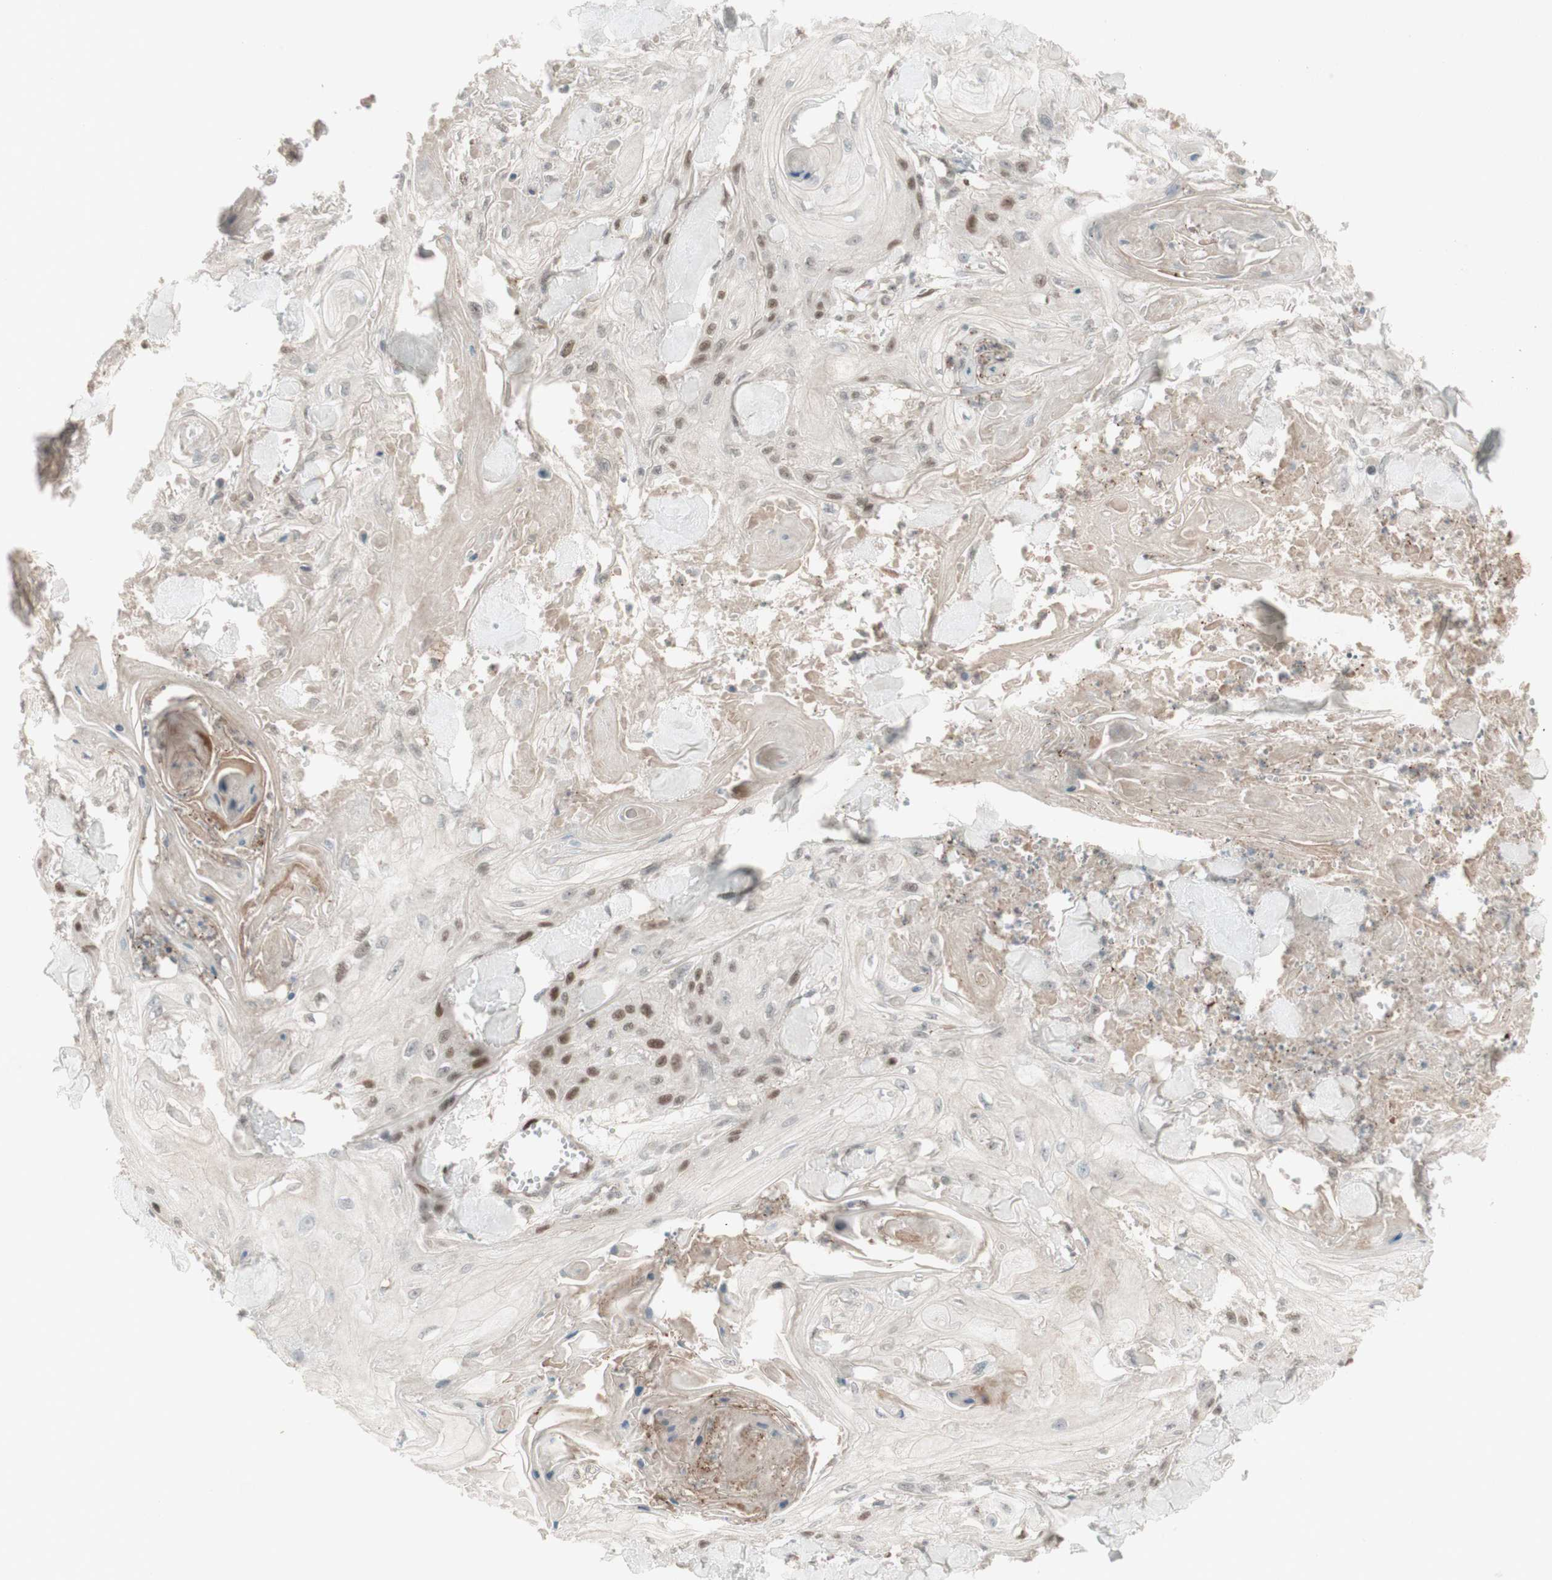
{"staining": {"intensity": "weak", "quantity": "25%-75%", "location": "nuclear"}, "tissue": "skin cancer", "cell_type": "Tumor cells", "image_type": "cancer", "snomed": [{"axis": "morphology", "description": "Squamous cell carcinoma, NOS"}, {"axis": "topography", "description": "Skin"}], "caption": "Skin cancer (squamous cell carcinoma) was stained to show a protein in brown. There is low levels of weak nuclear expression in approximately 25%-75% of tumor cells.", "gene": "MSH6", "patient": {"sex": "male", "age": 74}}